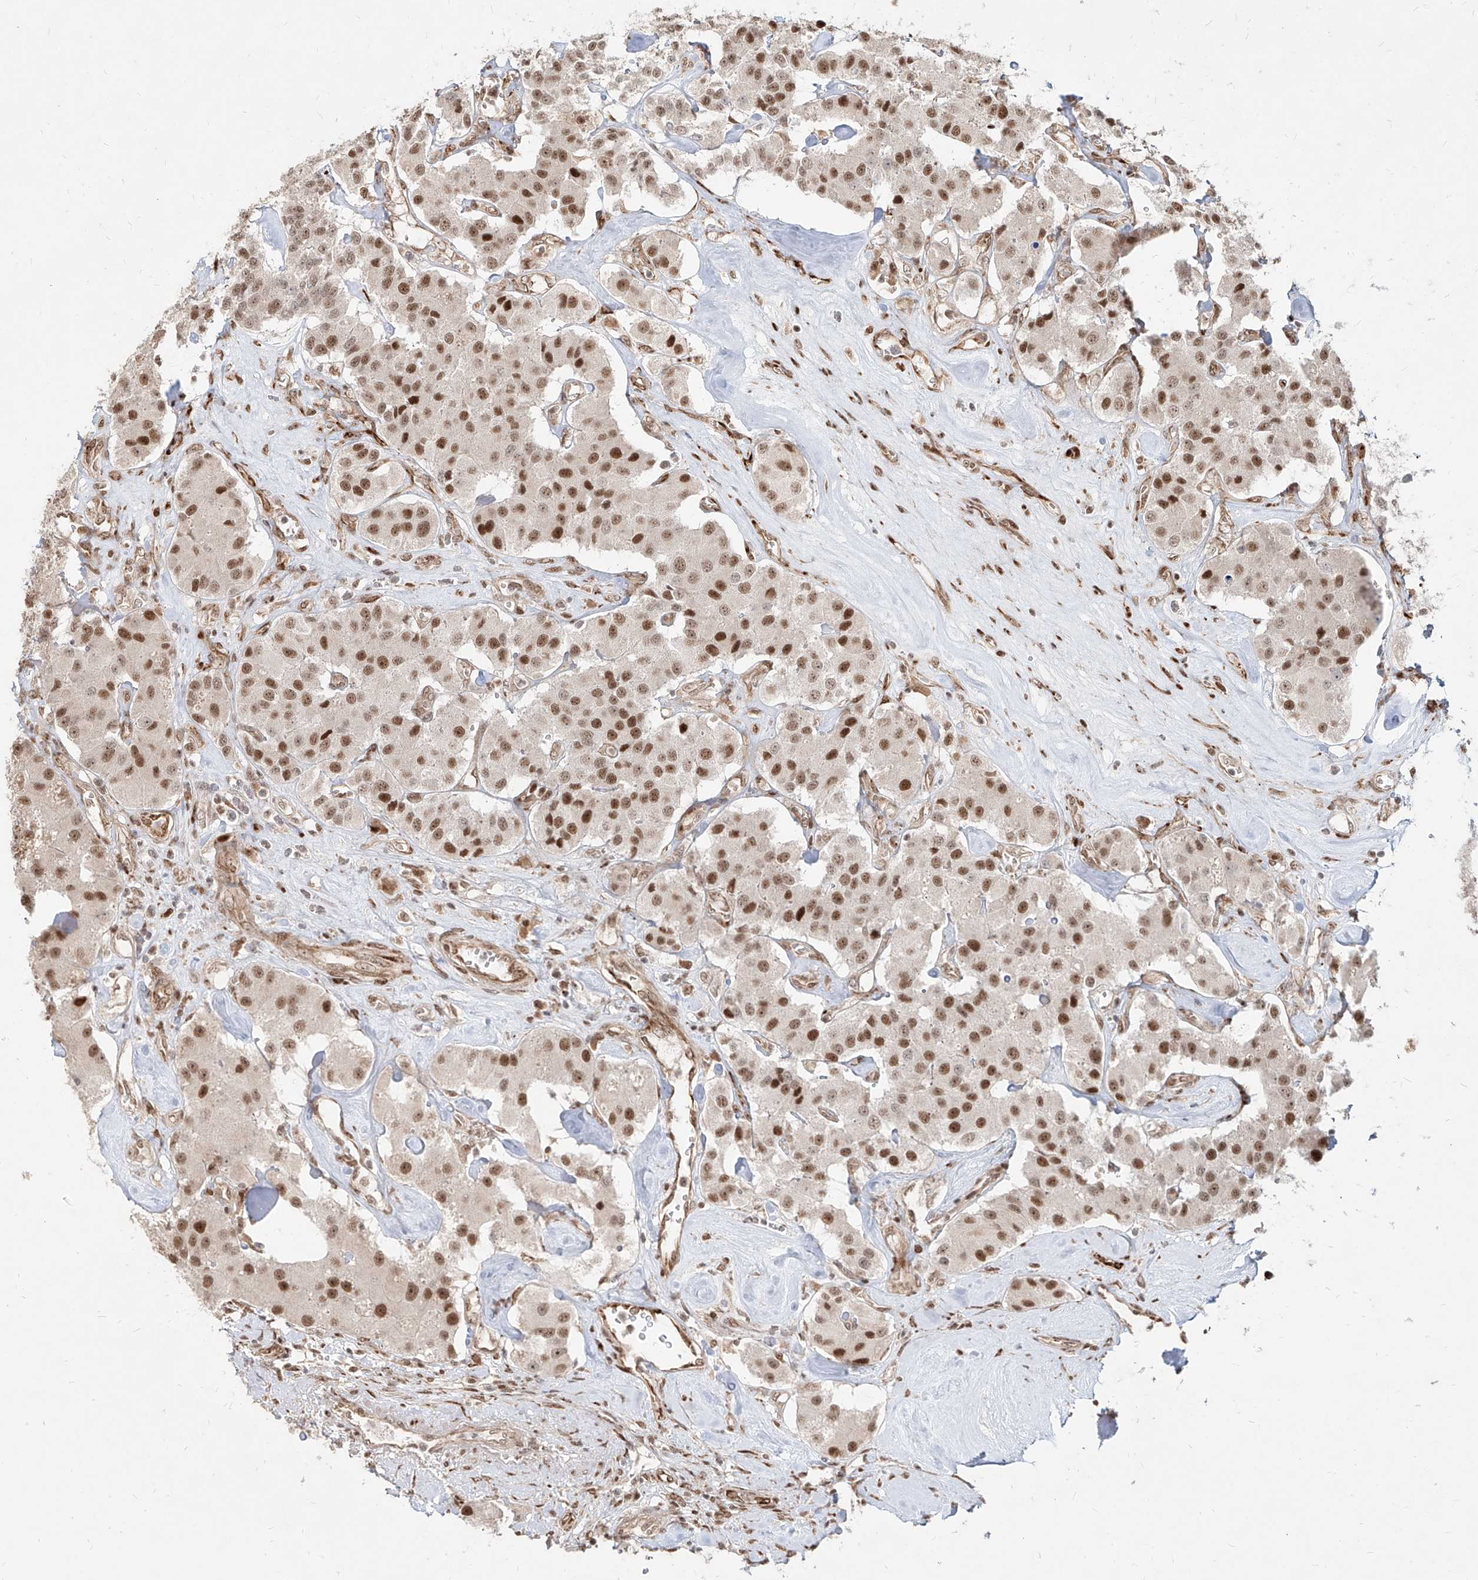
{"staining": {"intensity": "moderate", "quantity": ">75%", "location": "nuclear"}, "tissue": "carcinoid", "cell_type": "Tumor cells", "image_type": "cancer", "snomed": [{"axis": "morphology", "description": "Carcinoid, malignant, NOS"}, {"axis": "topography", "description": "Pancreas"}], "caption": "Human malignant carcinoid stained with a protein marker shows moderate staining in tumor cells.", "gene": "ZNF710", "patient": {"sex": "male", "age": 41}}